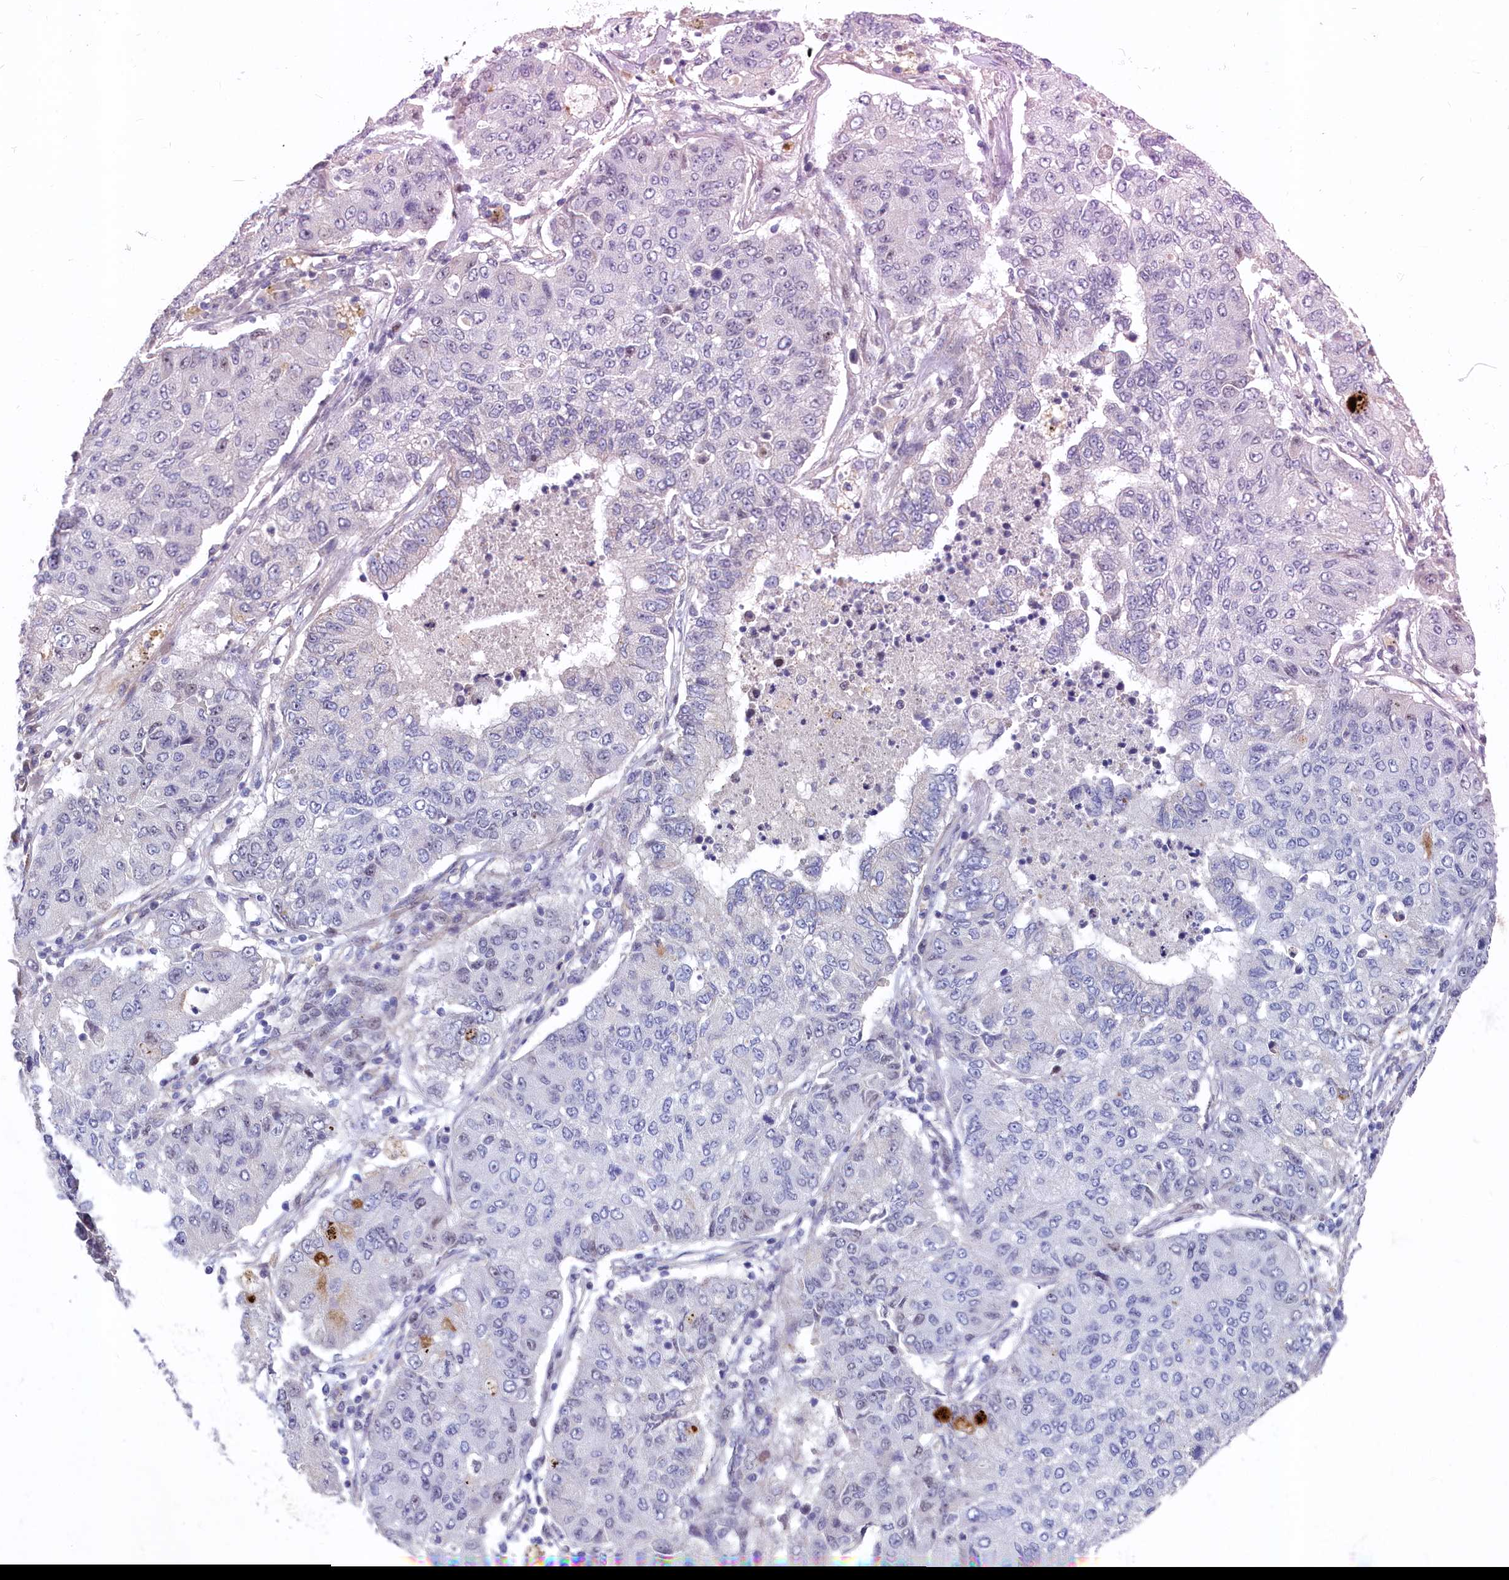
{"staining": {"intensity": "negative", "quantity": "none", "location": "none"}, "tissue": "lung cancer", "cell_type": "Tumor cells", "image_type": "cancer", "snomed": [{"axis": "morphology", "description": "Squamous cell carcinoma, NOS"}, {"axis": "topography", "description": "Lung"}], "caption": "Micrograph shows no protein expression in tumor cells of squamous cell carcinoma (lung) tissue. (IHC, brightfield microscopy, high magnification).", "gene": "ASXL3", "patient": {"sex": "male", "age": 74}}